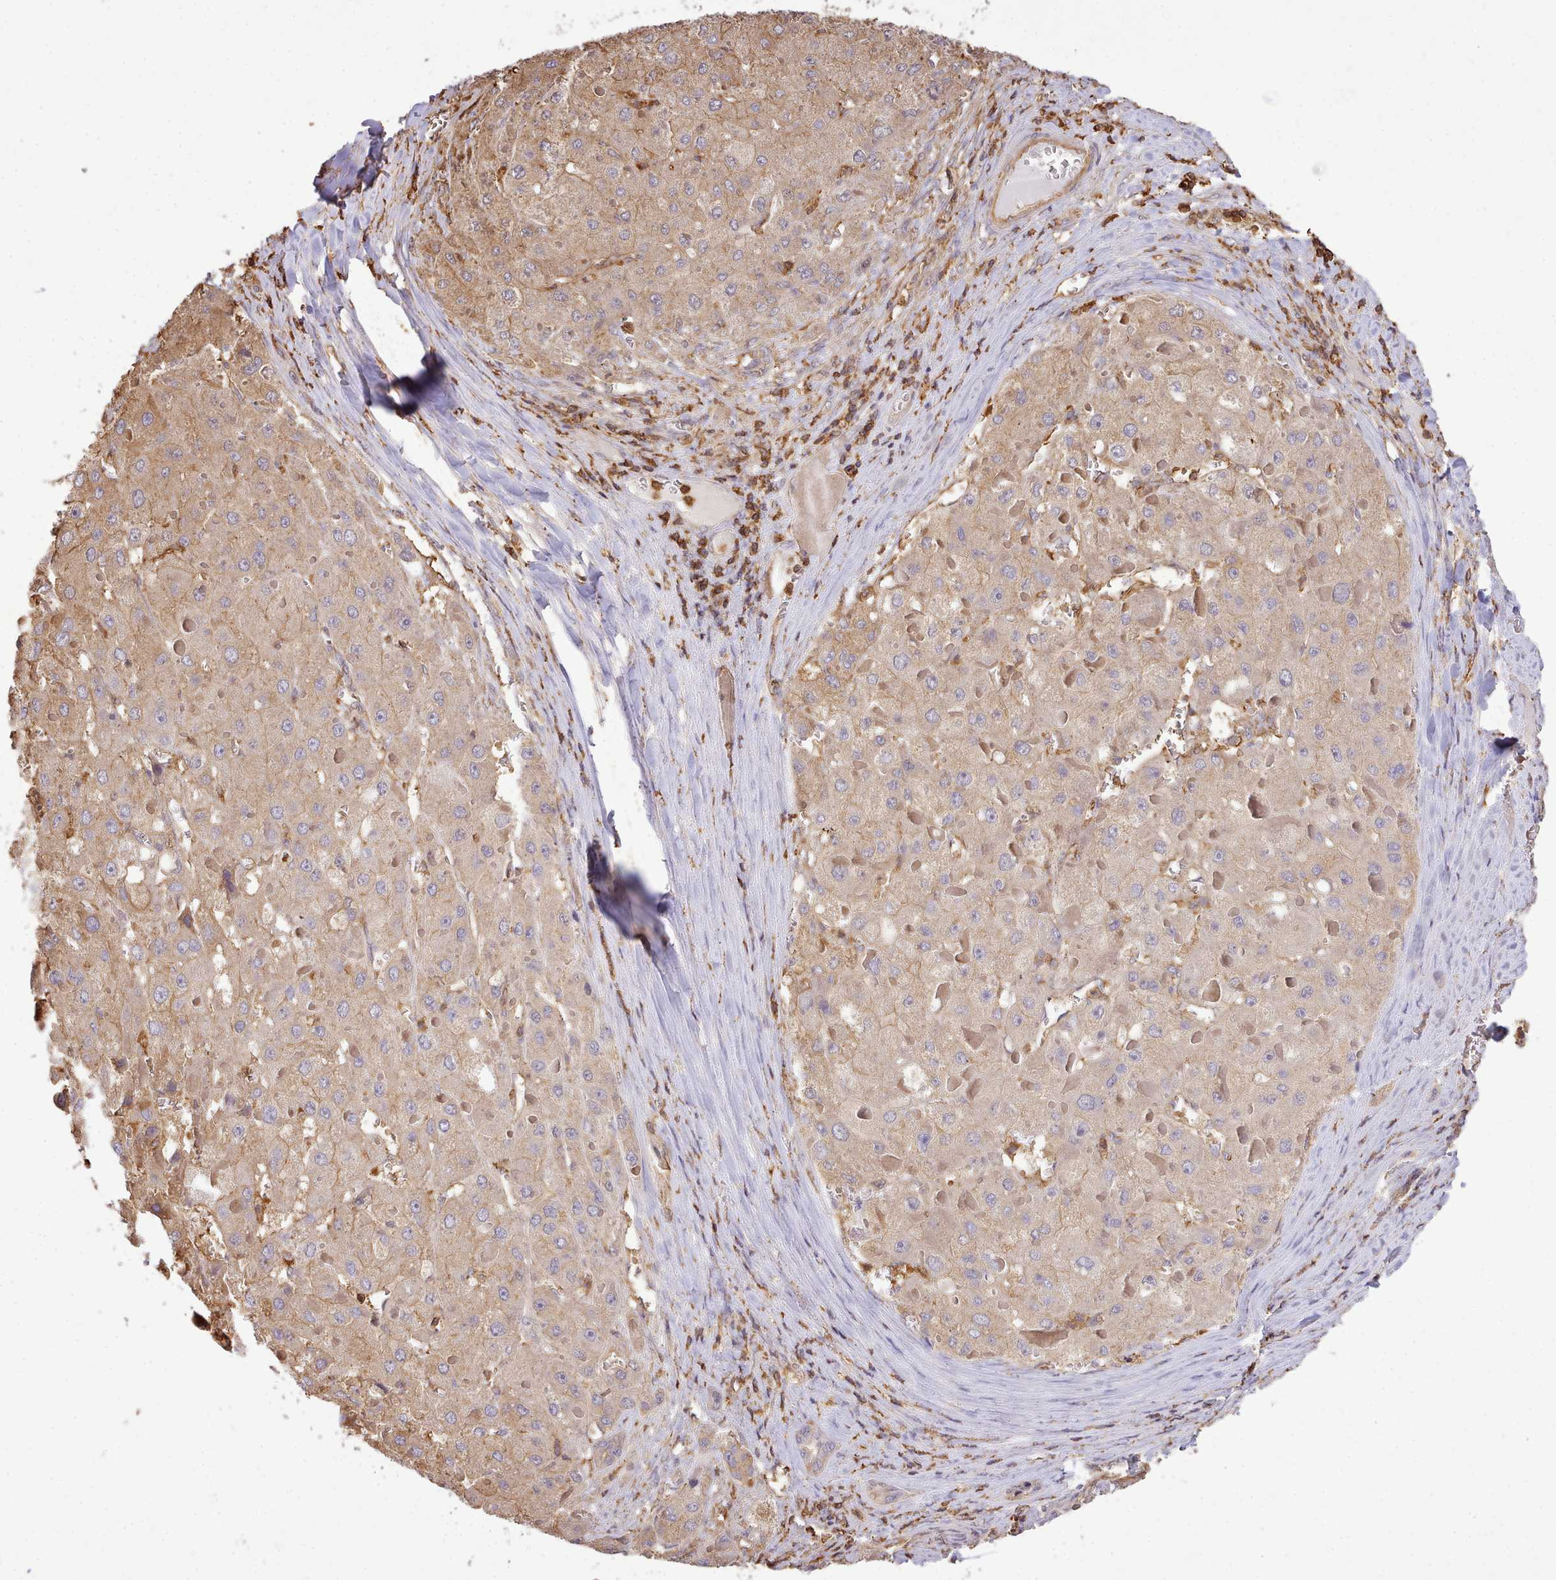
{"staining": {"intensity": "weak", "quantity": ">75%", "location": "cytoplasmic/membranous"}, "tissue": "liver cancer", "cell_type": "Tumor cells", "image_type": "cancer", "snomed": [{"axis": "morphology", "description": "Carcinoma, Hepatocellular, NOS"}, {"axis": "topography", "description": "Liver"}], "caption": "Immunohistochemical staining of liver cancer (hepatocellular carcinoma) shows weak cytoplasmic/membranous protein expression in approximately >75% of tumor cells. The staining was performed using DAB, with brown indicating positive protein expression. Nuclei are stained blue with hematoxylin.", "gene": "CAPZA1", "patient": {"sex": "female", "age": 73}}